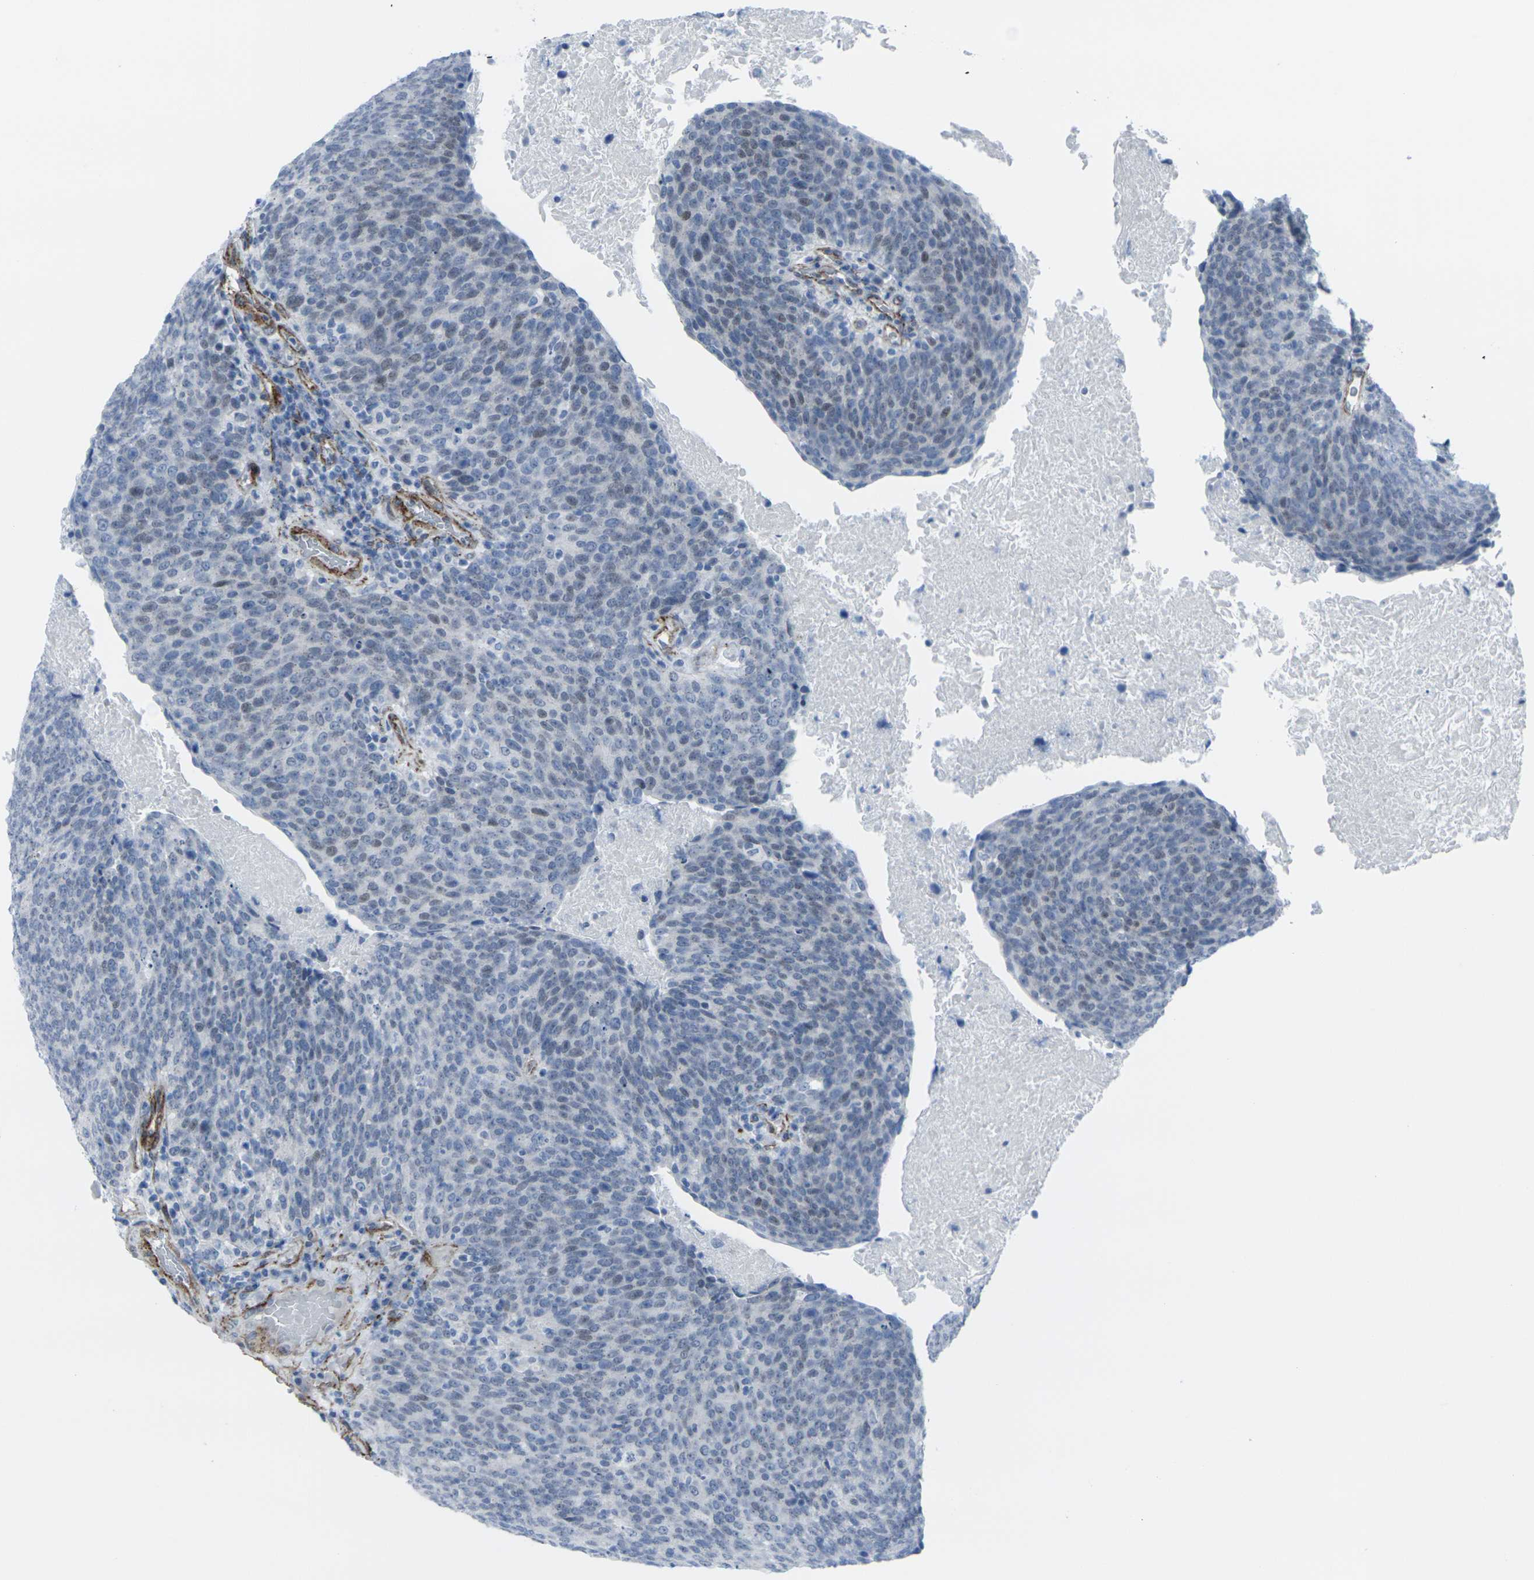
{"staining": {"intensity": "negative", "quantity": "none", "location": "none"}, "tissue": "head and neck cancer", "cell_type": "Tumor cells", "image_type": "cancer", "snomed": [{"axis": "morphology", "description": "Squamous cell carcinoma, NOS"}, {"axis": "morphology", "description": "Squamous cell carcinoma, metastatic, NOS"}, {"axis": "topography", "description": "Lymph node"}, {"axis": "topography", "description": "Head-Neck"}], "caption": "There is no significant positivity in tumor cells of metastatic squamous cell carcinoma (head and neck).", "gene": "CDH11", "patient": {"sex": "male", "age": 62}}